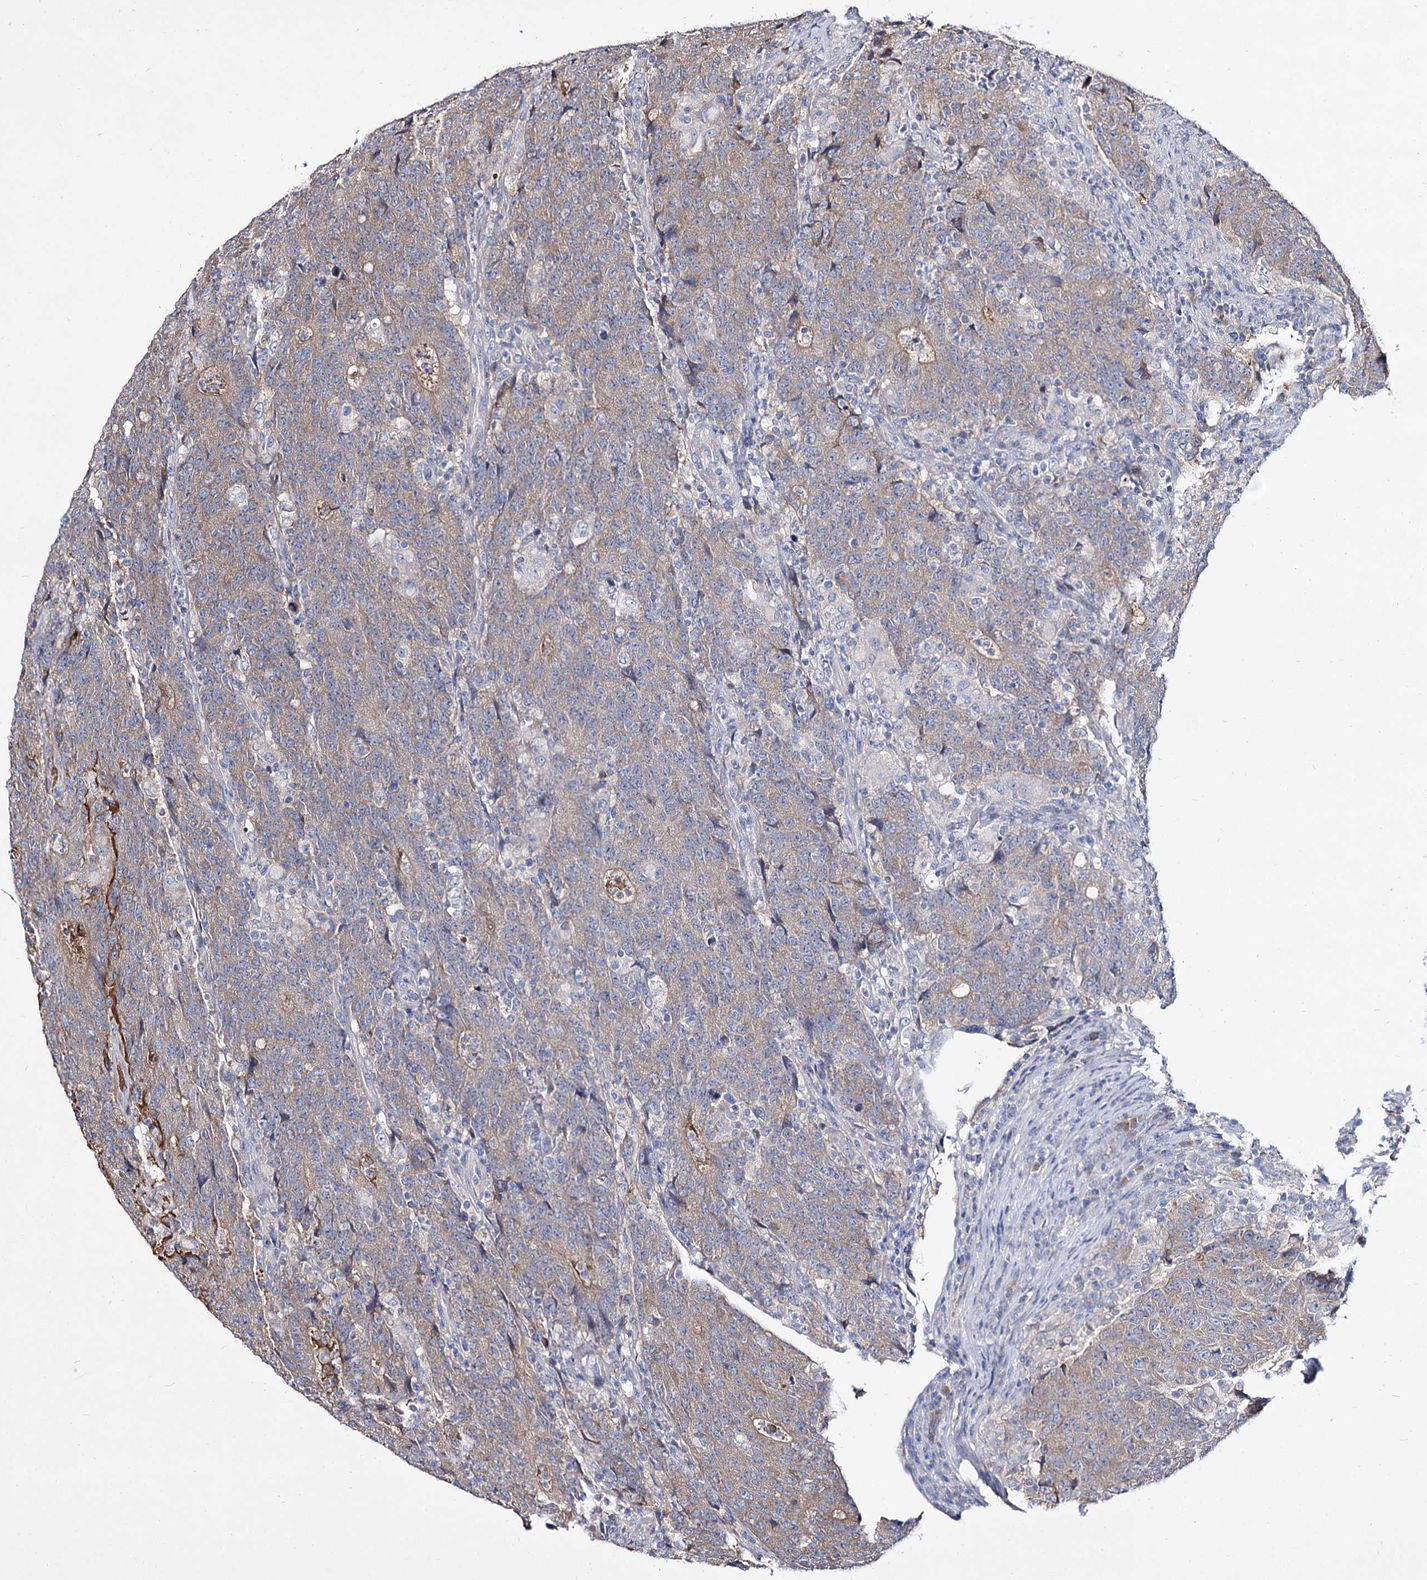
{"staining": {"intensity": "weak", "quantity": ">75%", "location": "cytoplasmic/membranous"}, "tissue": "colorectal cancer", "cell_type": "Tumor cells", "image_type": "cancer", "snomed": [{"axis": "morphology", "description": "Adenocarcinoma, NOS"}, {"axis": "topography", "description": "Colon"}], "caption": "Immunohistochemical staining of colorectal cancer (adenocarcinoma) exhibits low levels of weak cytoplasmic/membranous protein positivity in about >75% of tumor cells. The staining is performed using DAB brown chromogen to label protein expression. The nuclei are counter-stained blue using hematoxylin.", "gene": "ARFIP2", "patient": {"sex": "female", "age": 75}}